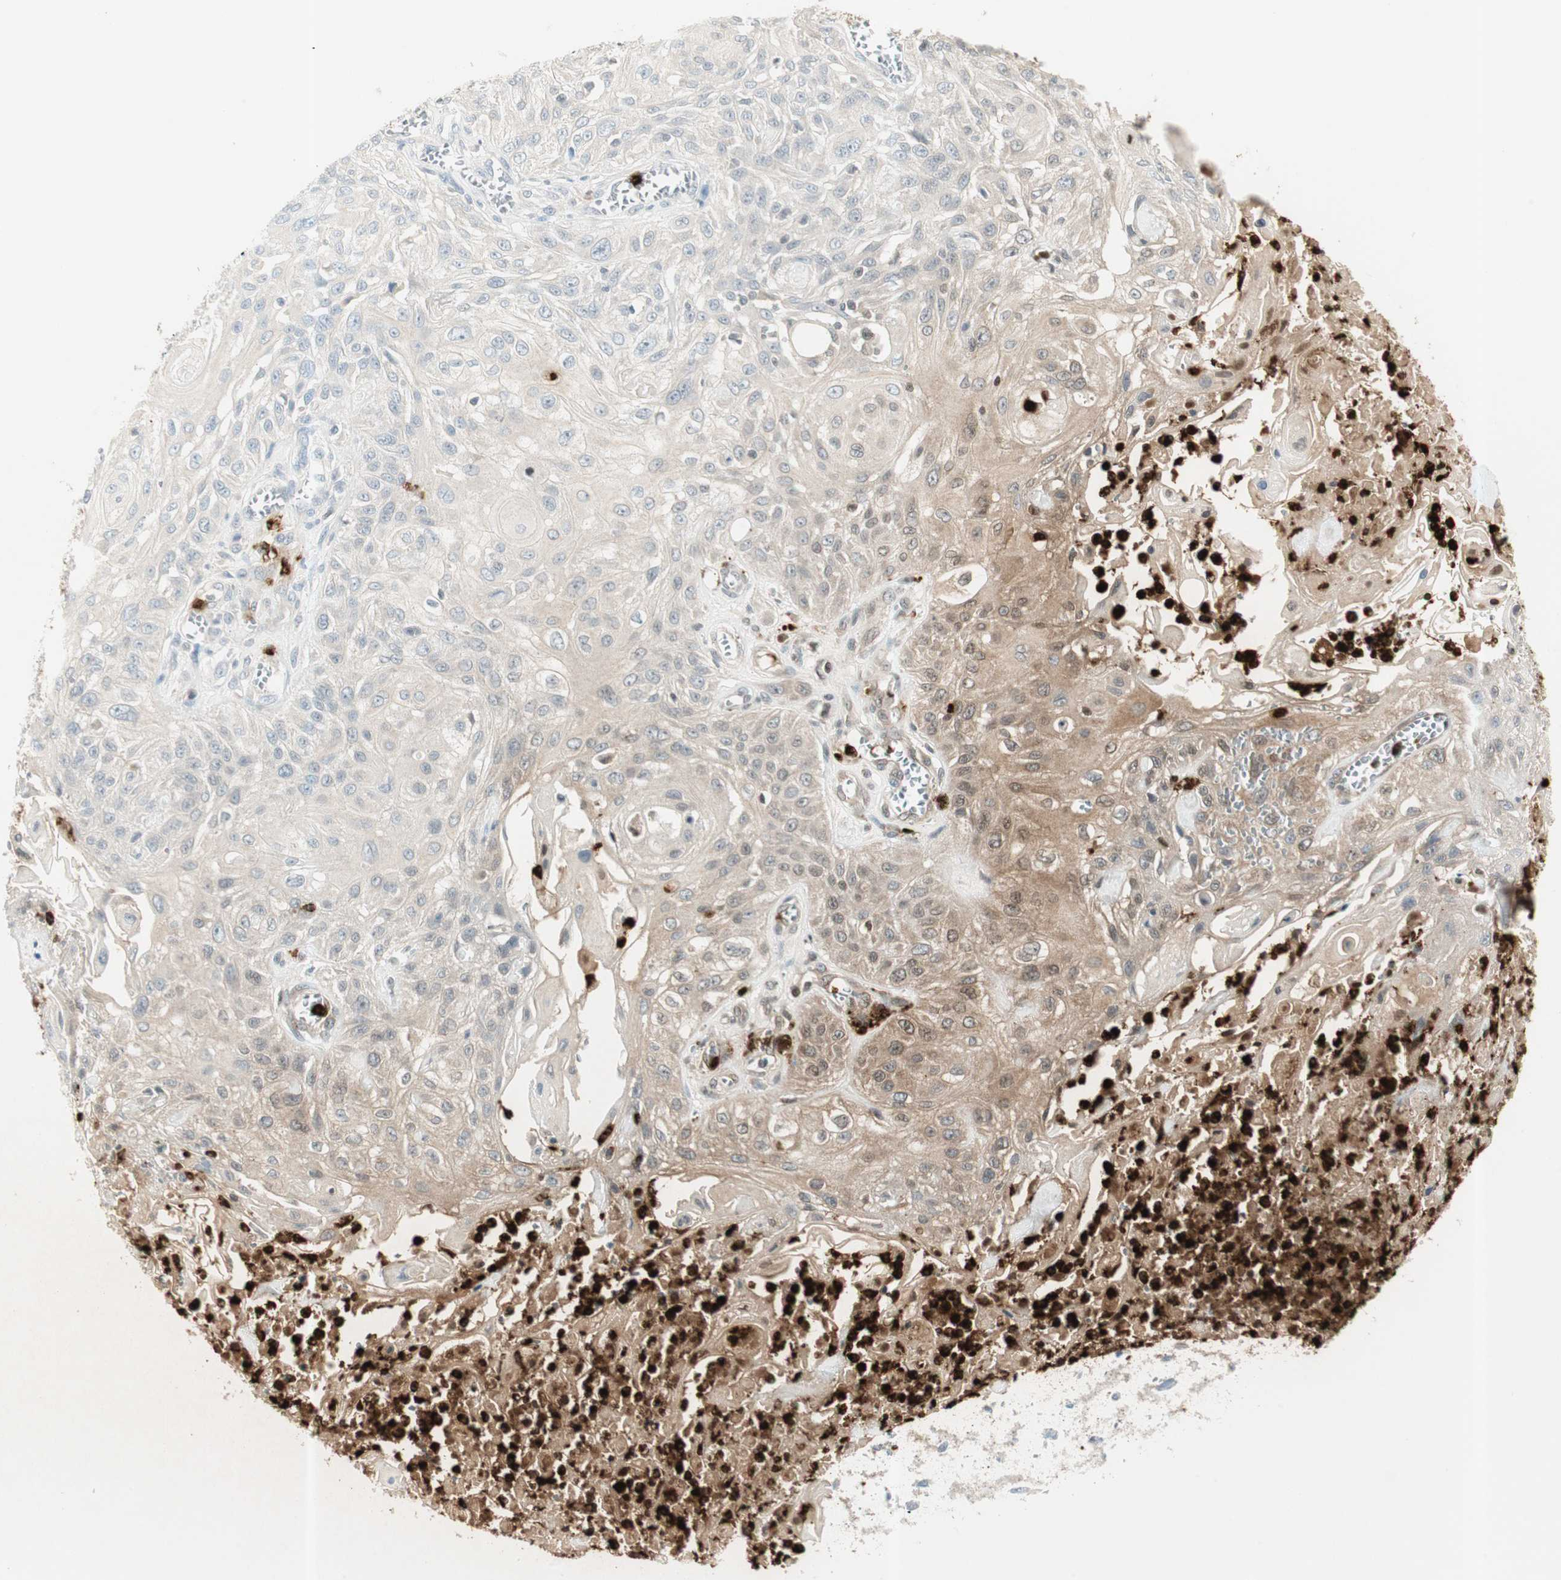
{"staining": {"intensity": "moderate", "quantity": "<25%", "location": "cytoplasmic/membranous,nuclear"}, "tissue": "skin cancer", "cell_type": "Tumor cells", "image_type": "cancer", "snomed": [{"axis": "morphology", "description": "Squamous cell carcinoma, NOS"}, {"axis": "morphology", "description": "Squamous cell carcinoma, metastatic, NOS"}, {"axis": "topography", "description": "Skin"}, {"axis": "topography", "description": "Lymph node"}], "caption": "Brown immunohistochemical staining in skin cancer displays moderate cytoplasmic/membranous and nuclear staining in about <25% of tumor cells.", "gene": "PRTN3", "patient": {"sex": "male", "age": 75}}